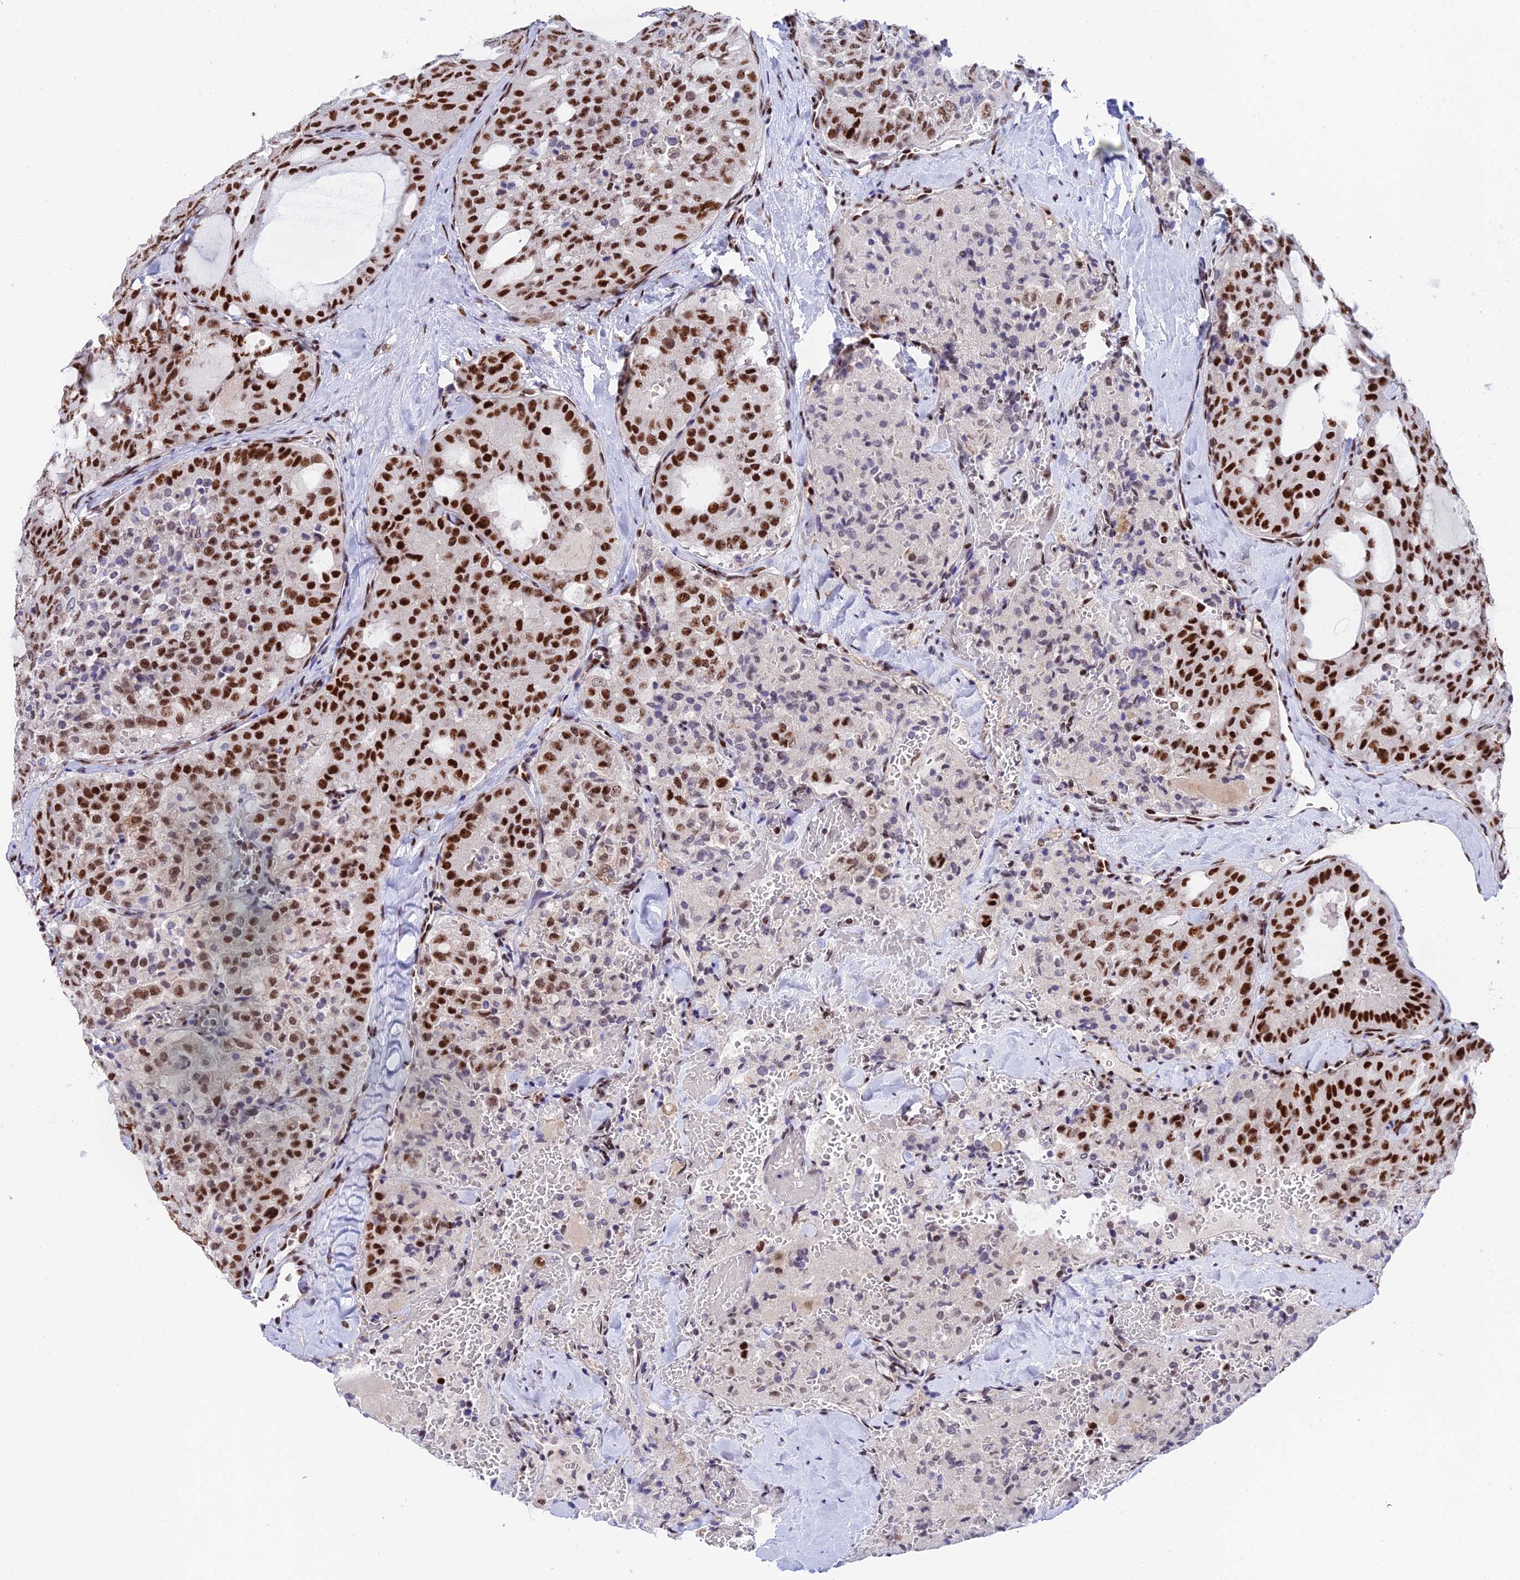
{"staining": {"intensity": "strong", "quantity": ">75%", "location": "nuclear"}, "tissue": "thyroid cancer", "cell_type": "Tumor cells", "image_type": "cancer", "snomed": [{"axis": "morphology", "description": "Follicular adenoma carcinoma, NOS"}, {"axis": "topography", "description": "Thyroid gland"}], "caption": "The histopathology image reveals a brown stain indicating the presence of a protein in the nuclear of tumor cells in follicular adenoma carcinoma (thyroid).", "gene": "USP22", "patient": {"sex": "male", "age": 75}}